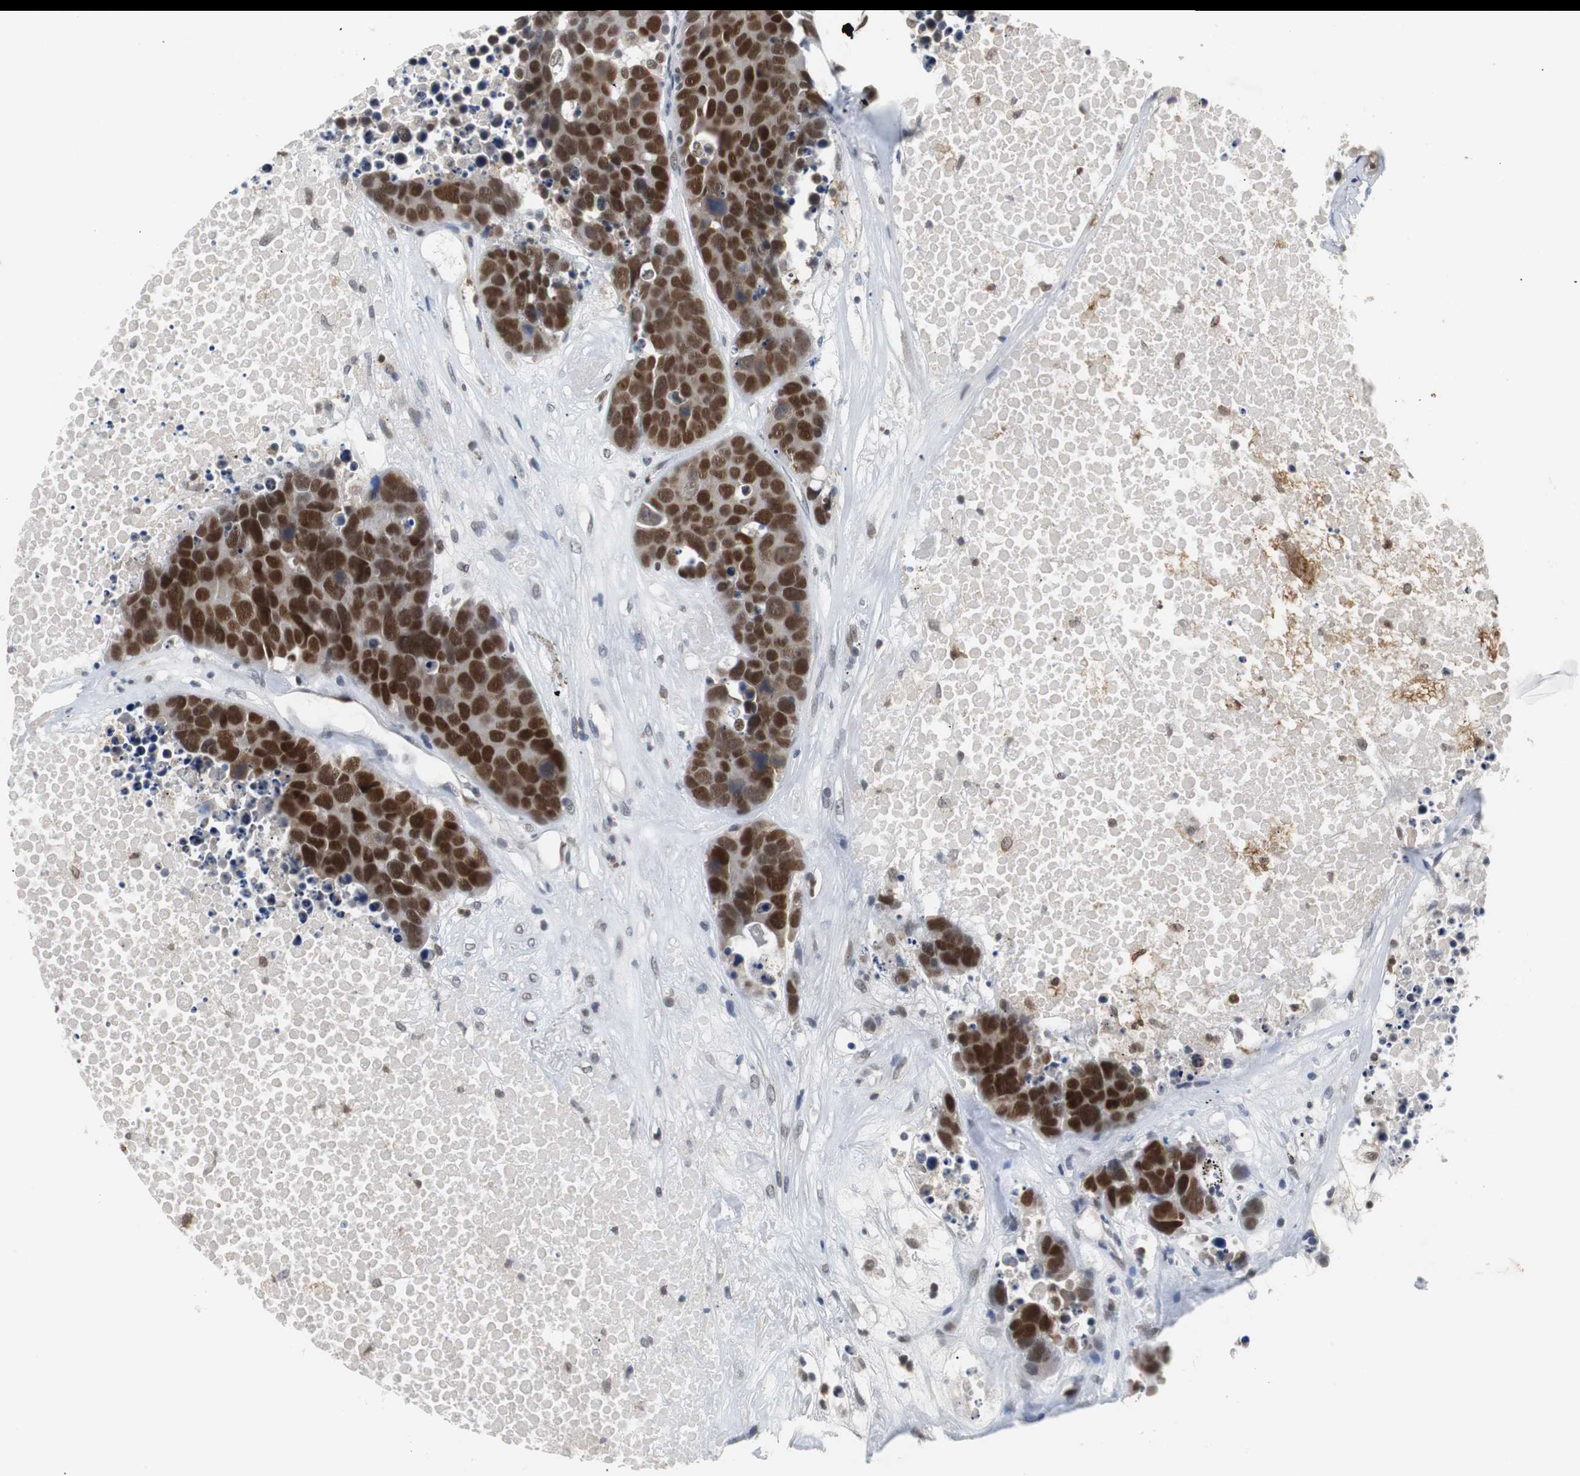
{"staining": {"intensity": "strong", "quantity": ">75%", "location": "nuclear"}, "tissue": "carcinoid", "cell_type": "Tumor cells", "image_type": "cancer", "snomed": [{"axis": "morphology", "description": "Carcinoid, malignant, NOS"}, {"axis": "topography", "description": "Lung"}], "caption": "Tumor cells display high levels of strong nuclear staining in approximately >75% of cells in human carcinoid.", "gene": "SIRT1", "patient": {"sex": "male", "age": 60}}